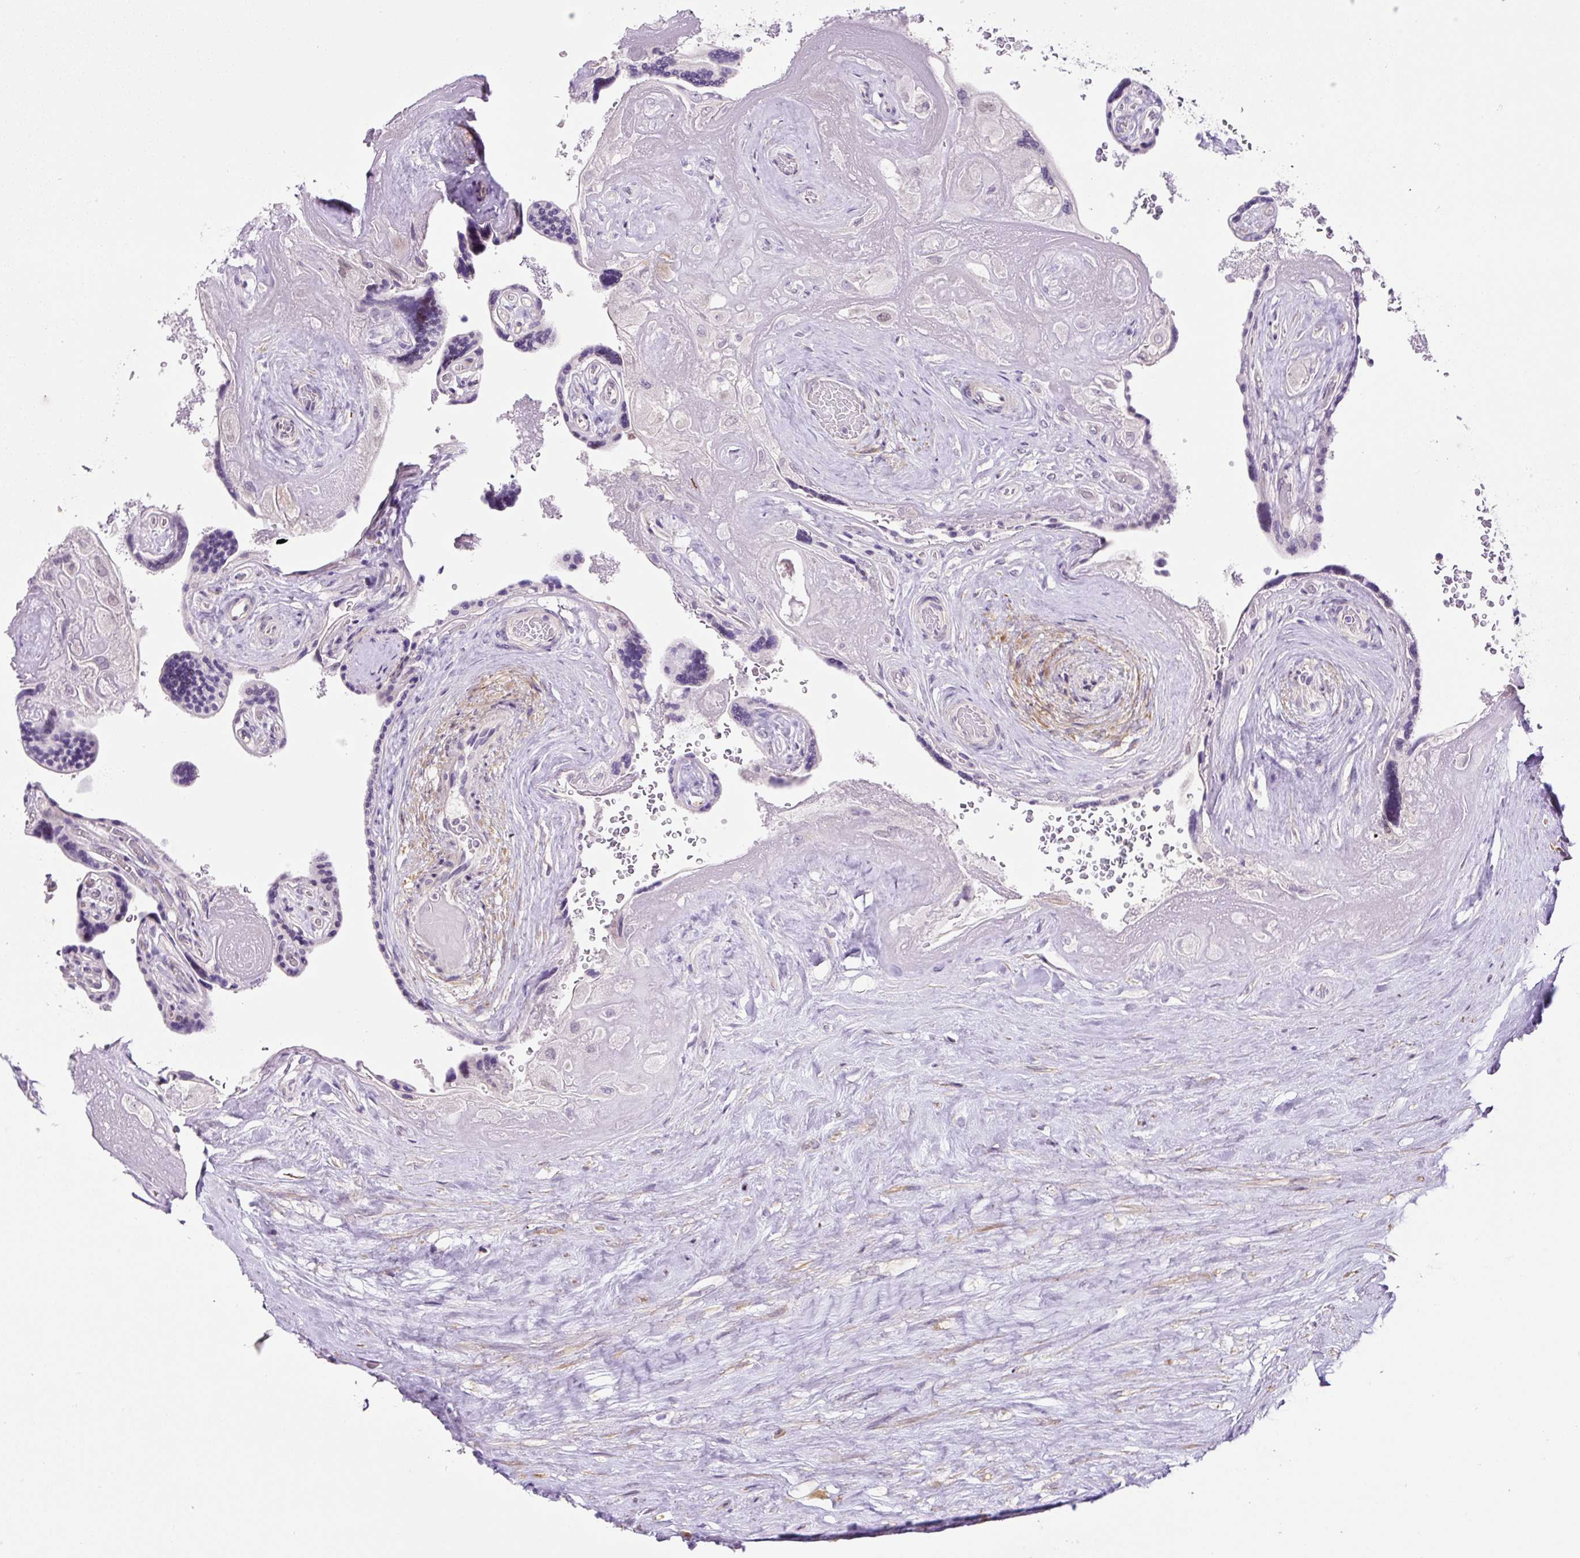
{"staining": {"intensity": "negative", "quantity": "none", "location": "none"}, "tissue": "placenta", "cell_type": "Decidual cells", "image_type": "normal", "snomed": [{"axis": "morphology", "description": "Normal tissue, NOS"}, {"axis": "topography", "description": "Placenta"}], "caption": "This is an immunohistochemistry image of normal placenta. There is no staining in decidual cells.", "gene": "OGDHL", "patient": {"sex": "female", "age": 32}}